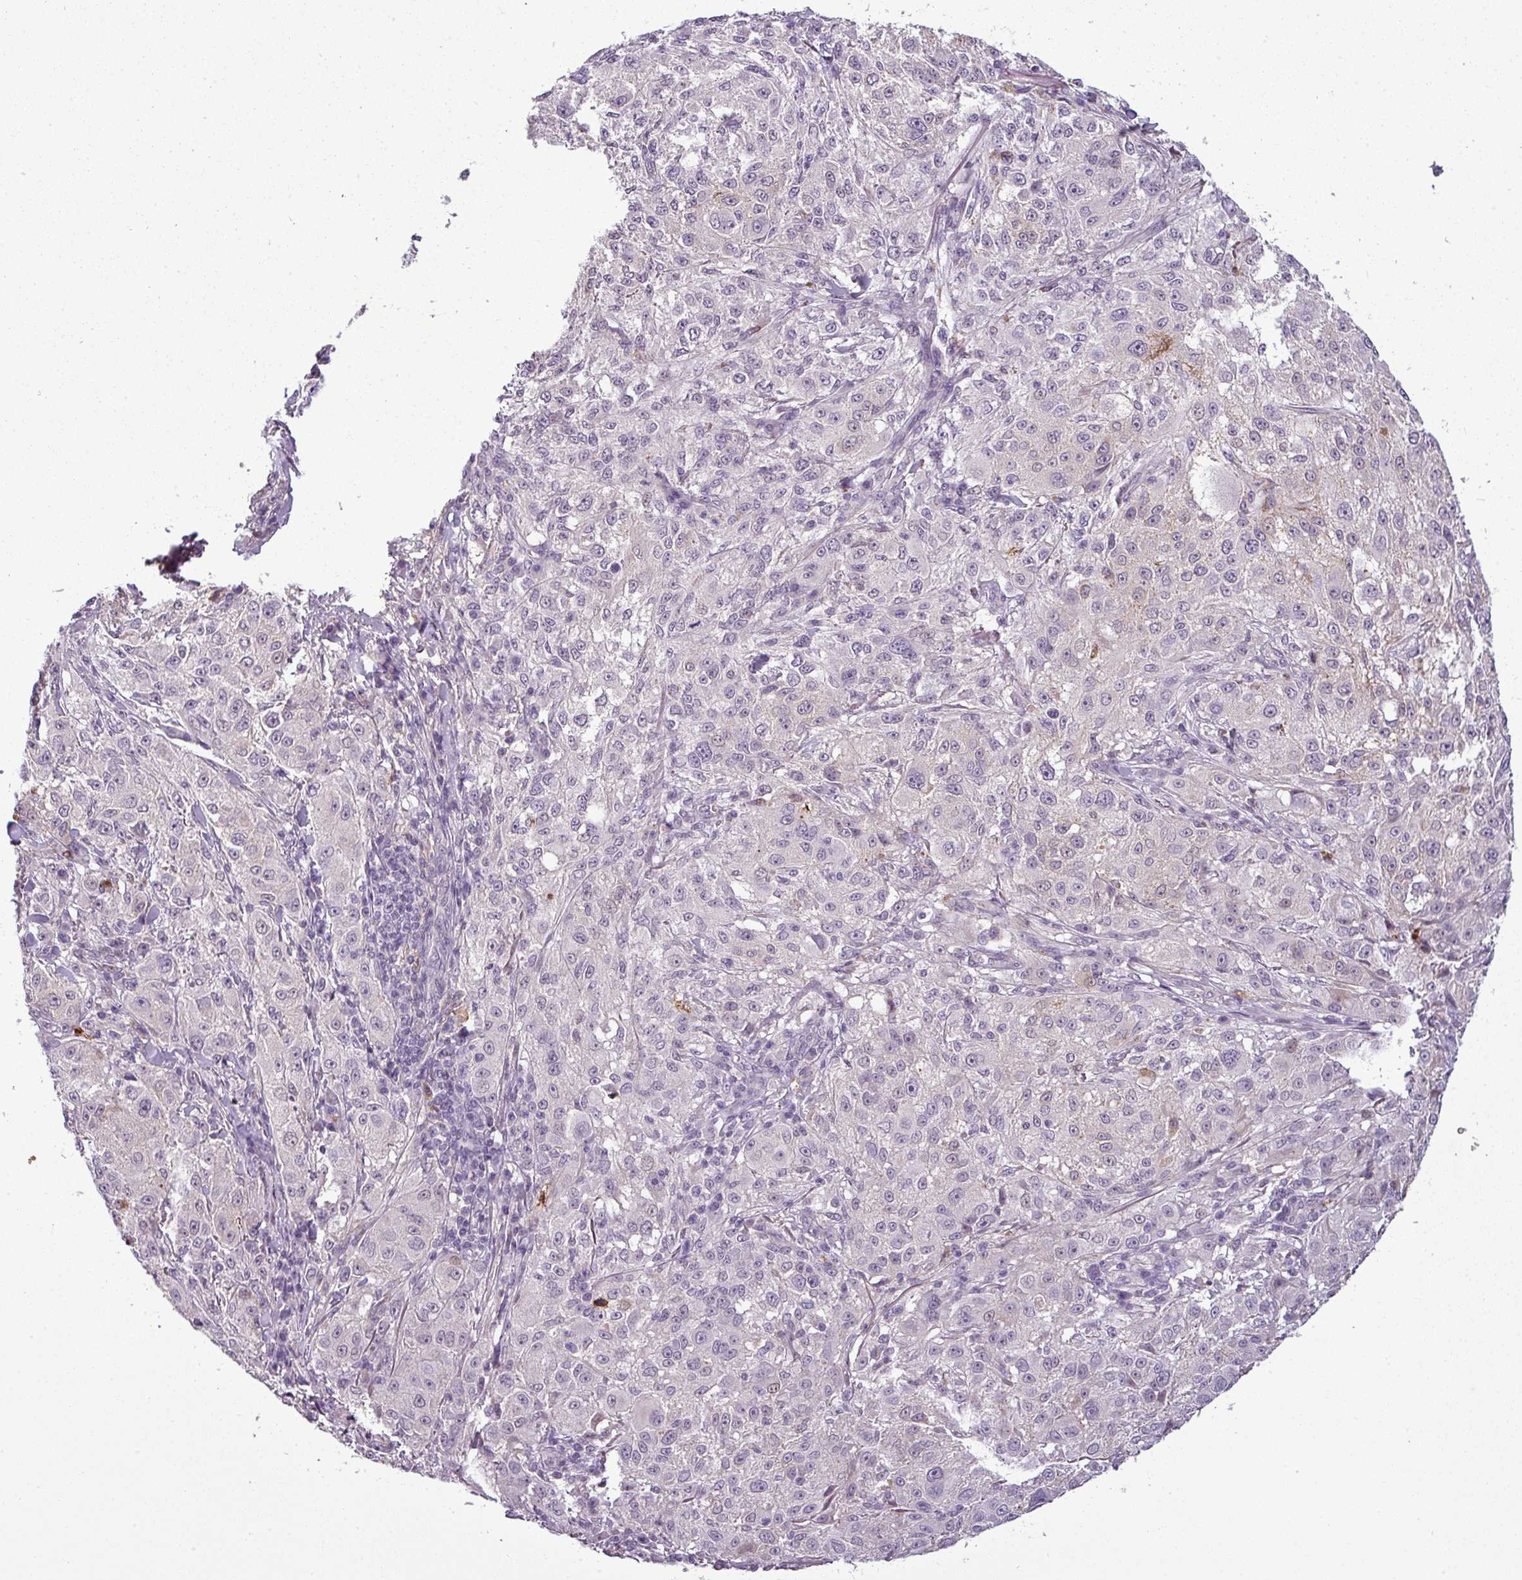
{"staining": {"intensity": "negative", "quantity": "none", "location": "none"}, "tissue": "melanoma", "cell_type": "Tumor cells", "image_type": "cancer", "snomed": [{"axis": "morphology", "description": "Necrosis, NOS"}, {"axis": "morphology", "description": "Malignant melanoma, NOS"}, {"axis": "topography", "description": "Skin"}], "caption": "IHC image of human malignant melanoma stained for a protein (brown), which exhibits no expression in tumor cells.", "gene": "APOC1", "patient": {"sex": "female", "age": 87}}